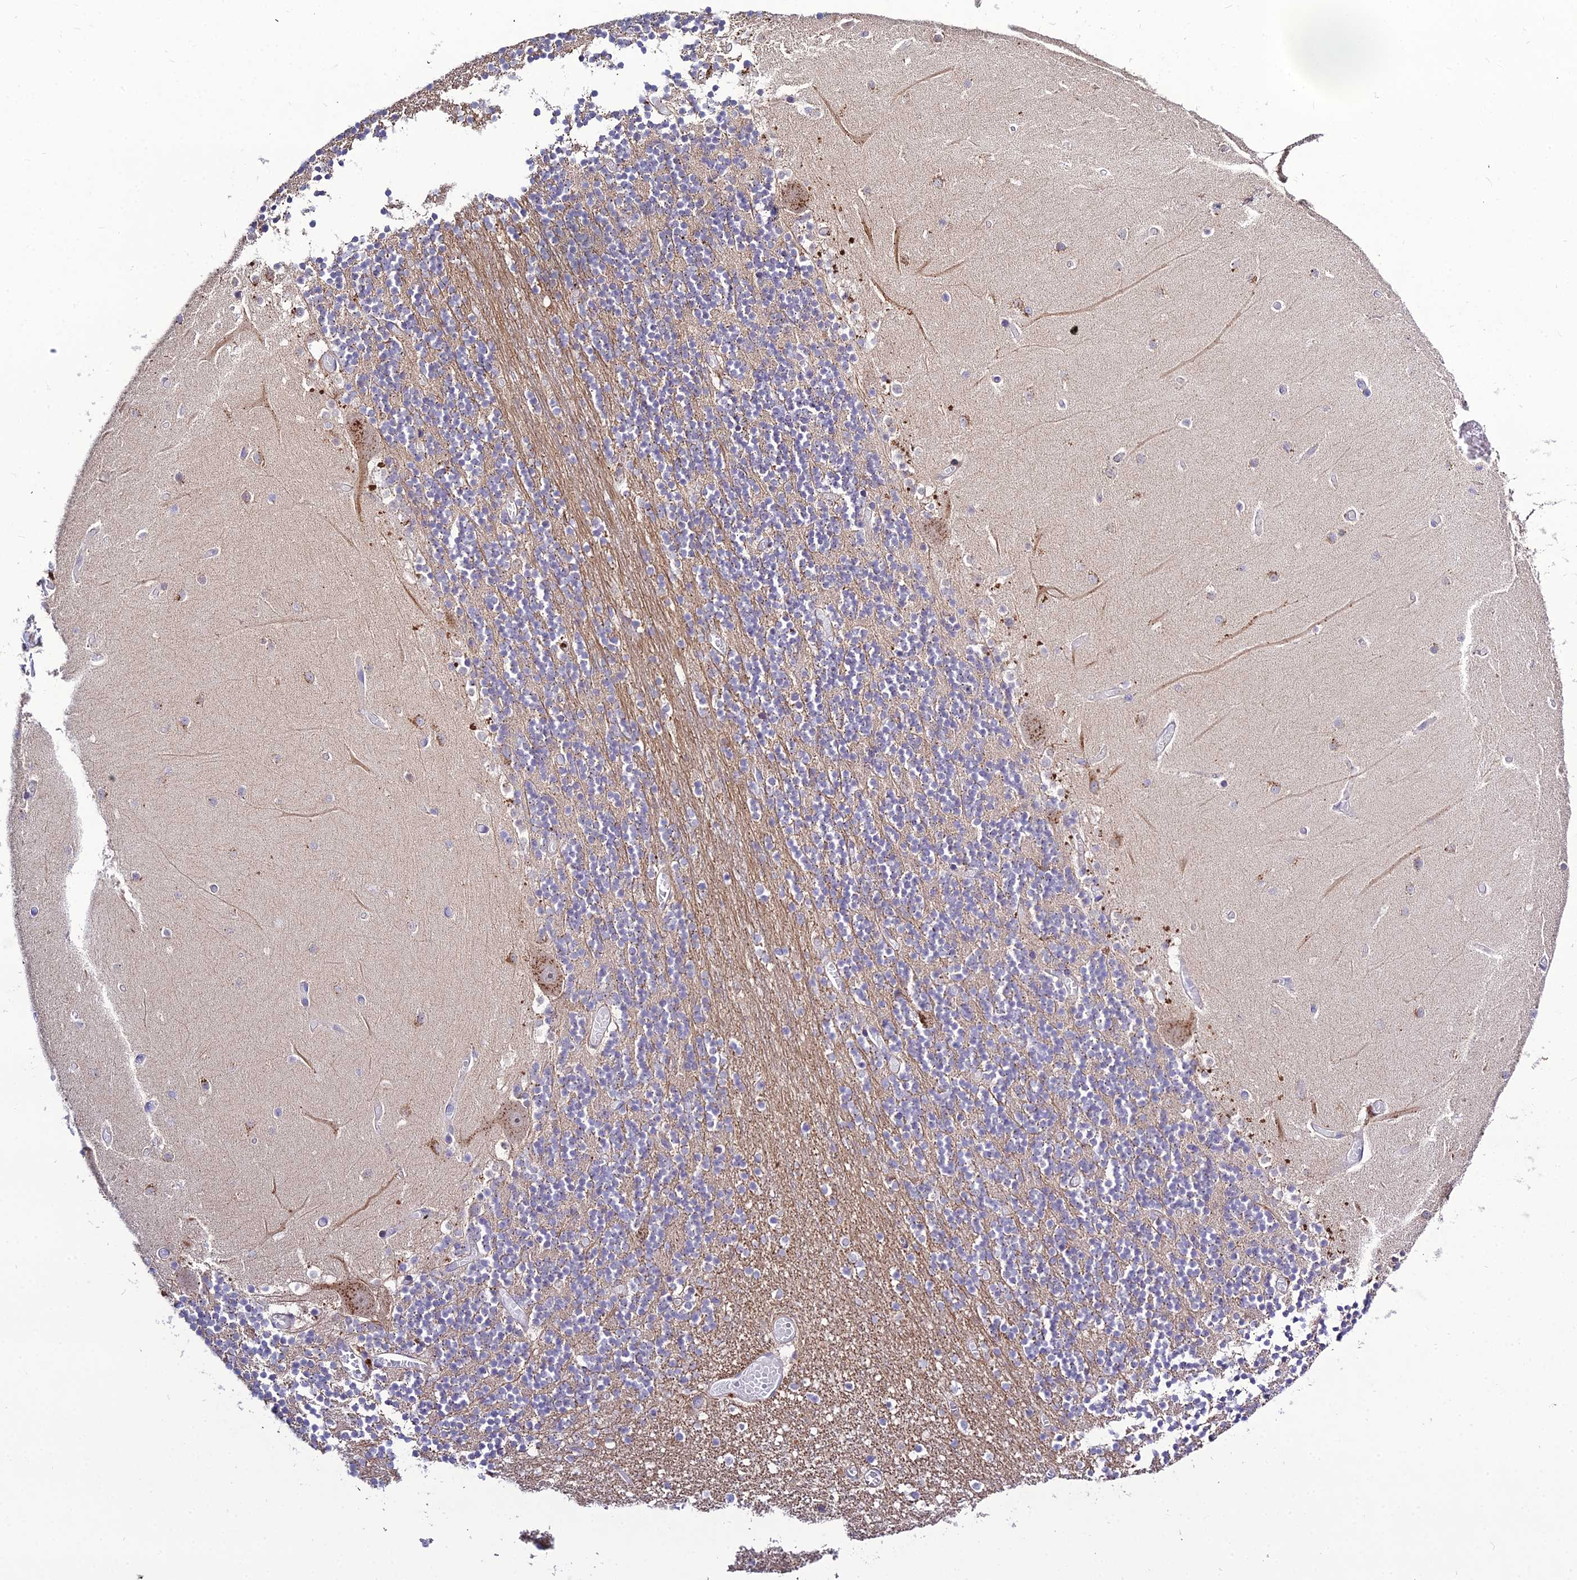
{"staining": {"intensity": "moderate", "quantity": "25%-75%", "location": "cytoplasmic/membranous"}, "tissue": "cerebellum", "cell_type": "Cells in granular layer", "image_type": "normal", "snomed": [{"axis": "morphology", "description": "Normal tissue, NOS"}, {"axis": "topography", "description": "Cerebellum"}], "caption": "Cells in granular layer exhibit medium levels of moderate cytoplasmic/membranous expression in about 25%-75% of cells in unremarkable human cerebellum.", "gene": "EID2", "patient": {"sex": "female", "age": 28}}